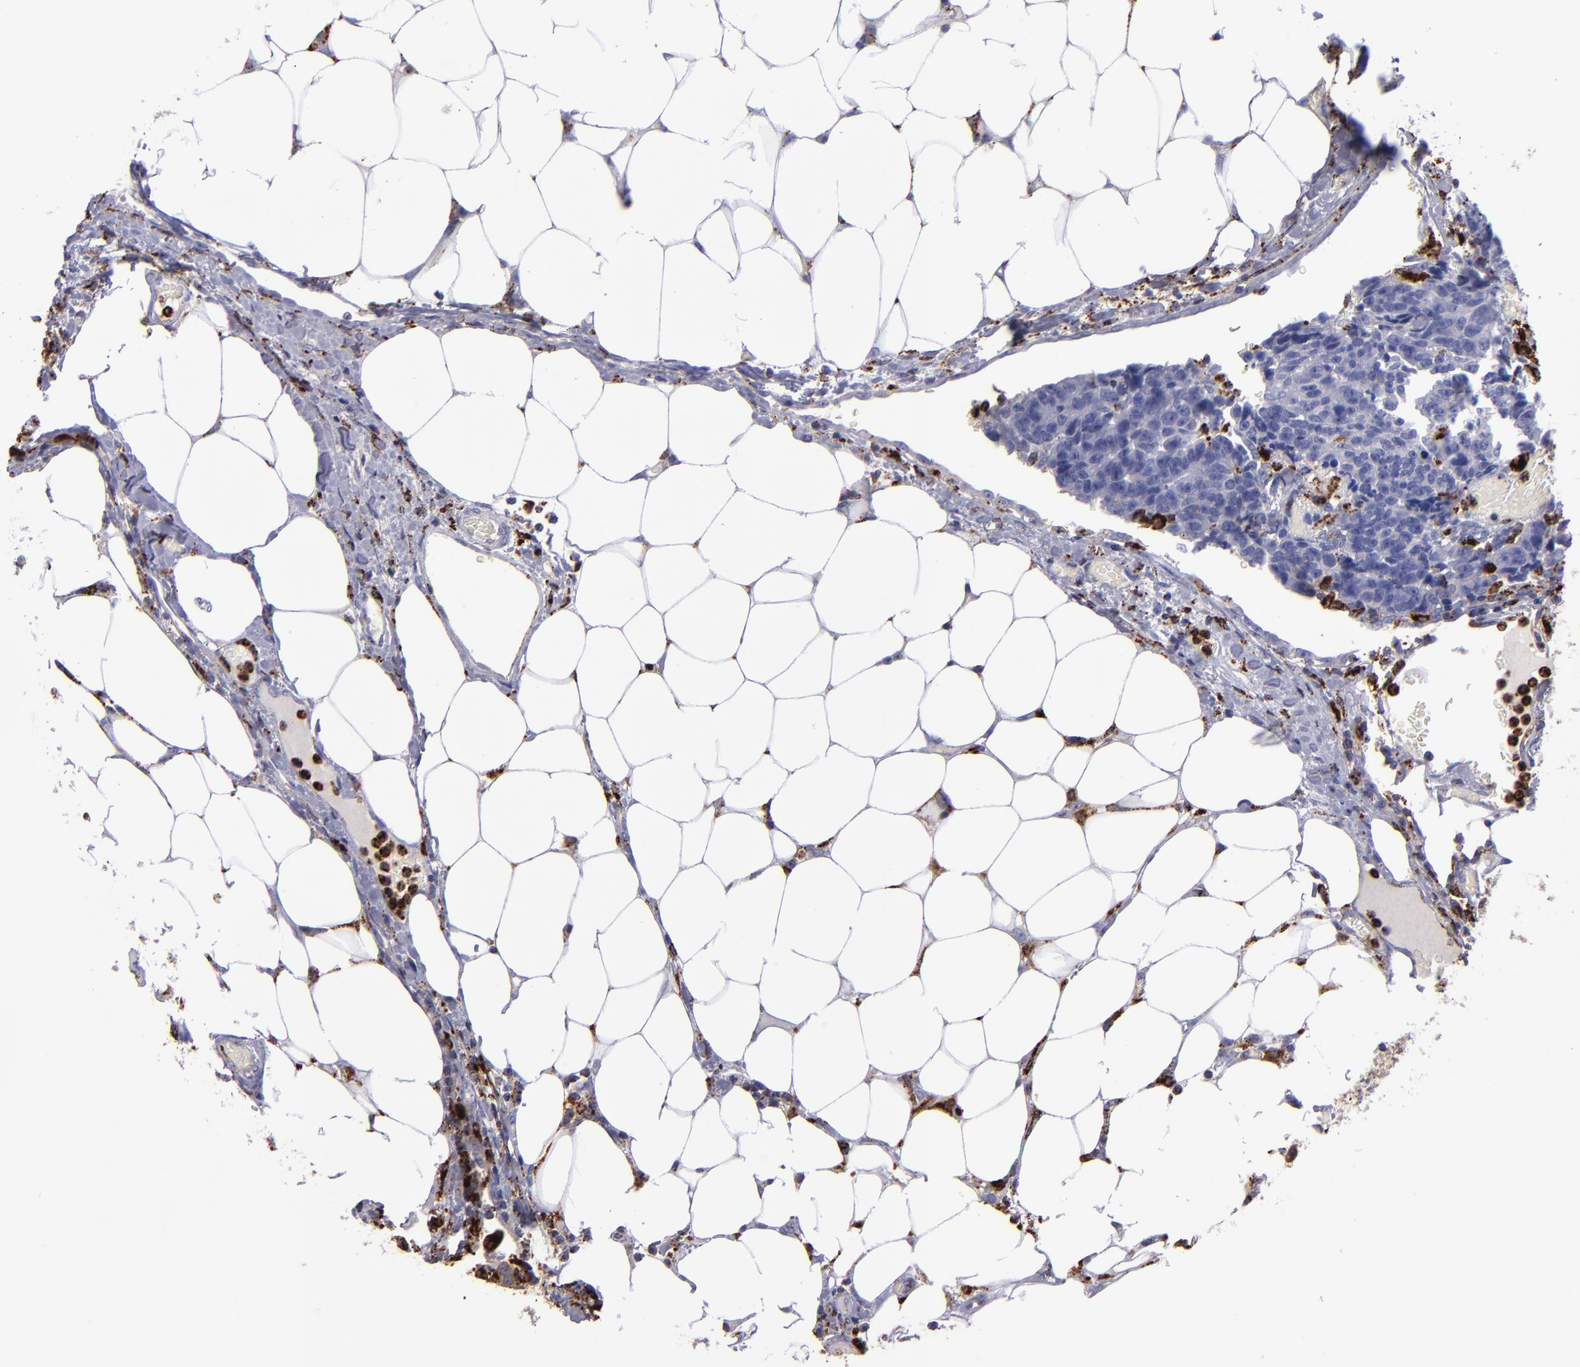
{"staining": {"intensity": "weak", "quantity": "25%-75%", "location": "cytoplasmic/membranous"}, "tissue": "colorectal cancer", "cell_type": "Tumor cells", "image_type": "cancer", "snomed": [{"axis": "morphology", "description": "Adenocarcinoma, NOS"}, {"axis": "topography", "description": "Colon"}], "caption": "Immunohistochemistry (IHC) (DAB) staining of human colorectal adenocarcinoma reveals weak cytoplasmic/membranous protein staining in approximately 25%-75% of tumor cells.", "gene": "CTSS", "patient": {"sex": "female", "age": 86}}